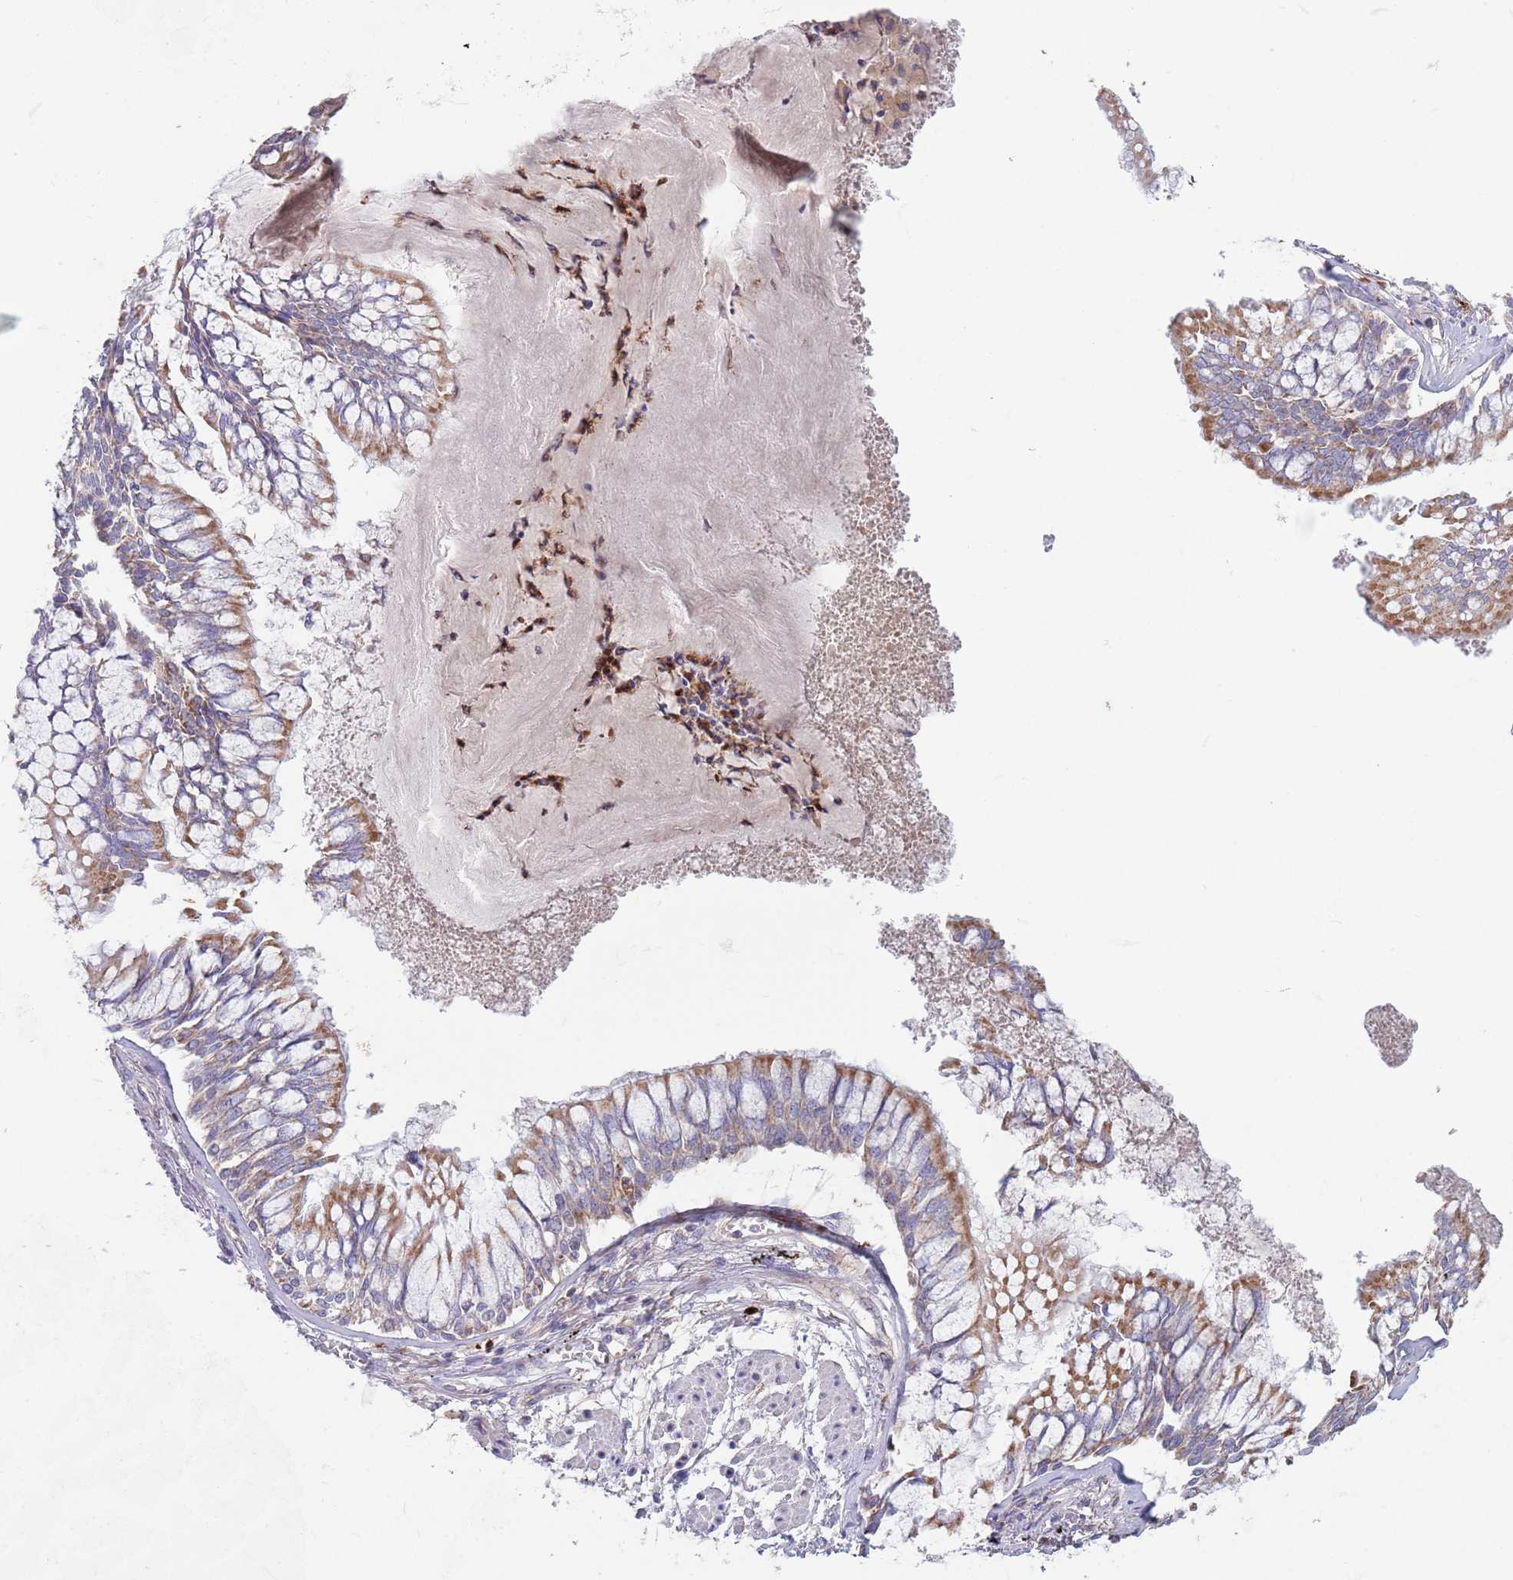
{"staining": {"intensity": "moderate", "quantity": "25%-75%", "location": "cytoplasmic/membranous"}, "tissue": "lung cancer", "cell_type": "Tumor cells", "image_type": "cancer", "snomed": [{"axis": "morphology", "description": "Adenocarcinoma, NOS"}, {"axis": "topography", "description": "Lung"}], "caption": "The micrograph reveals staining of adenocarcinoma (lung), revealing moderate cytoplasmic/membranous protein expression (brown color) within tumor cells.", "gene": "DDT", "patient": {"sex": "male", "age": 67}}